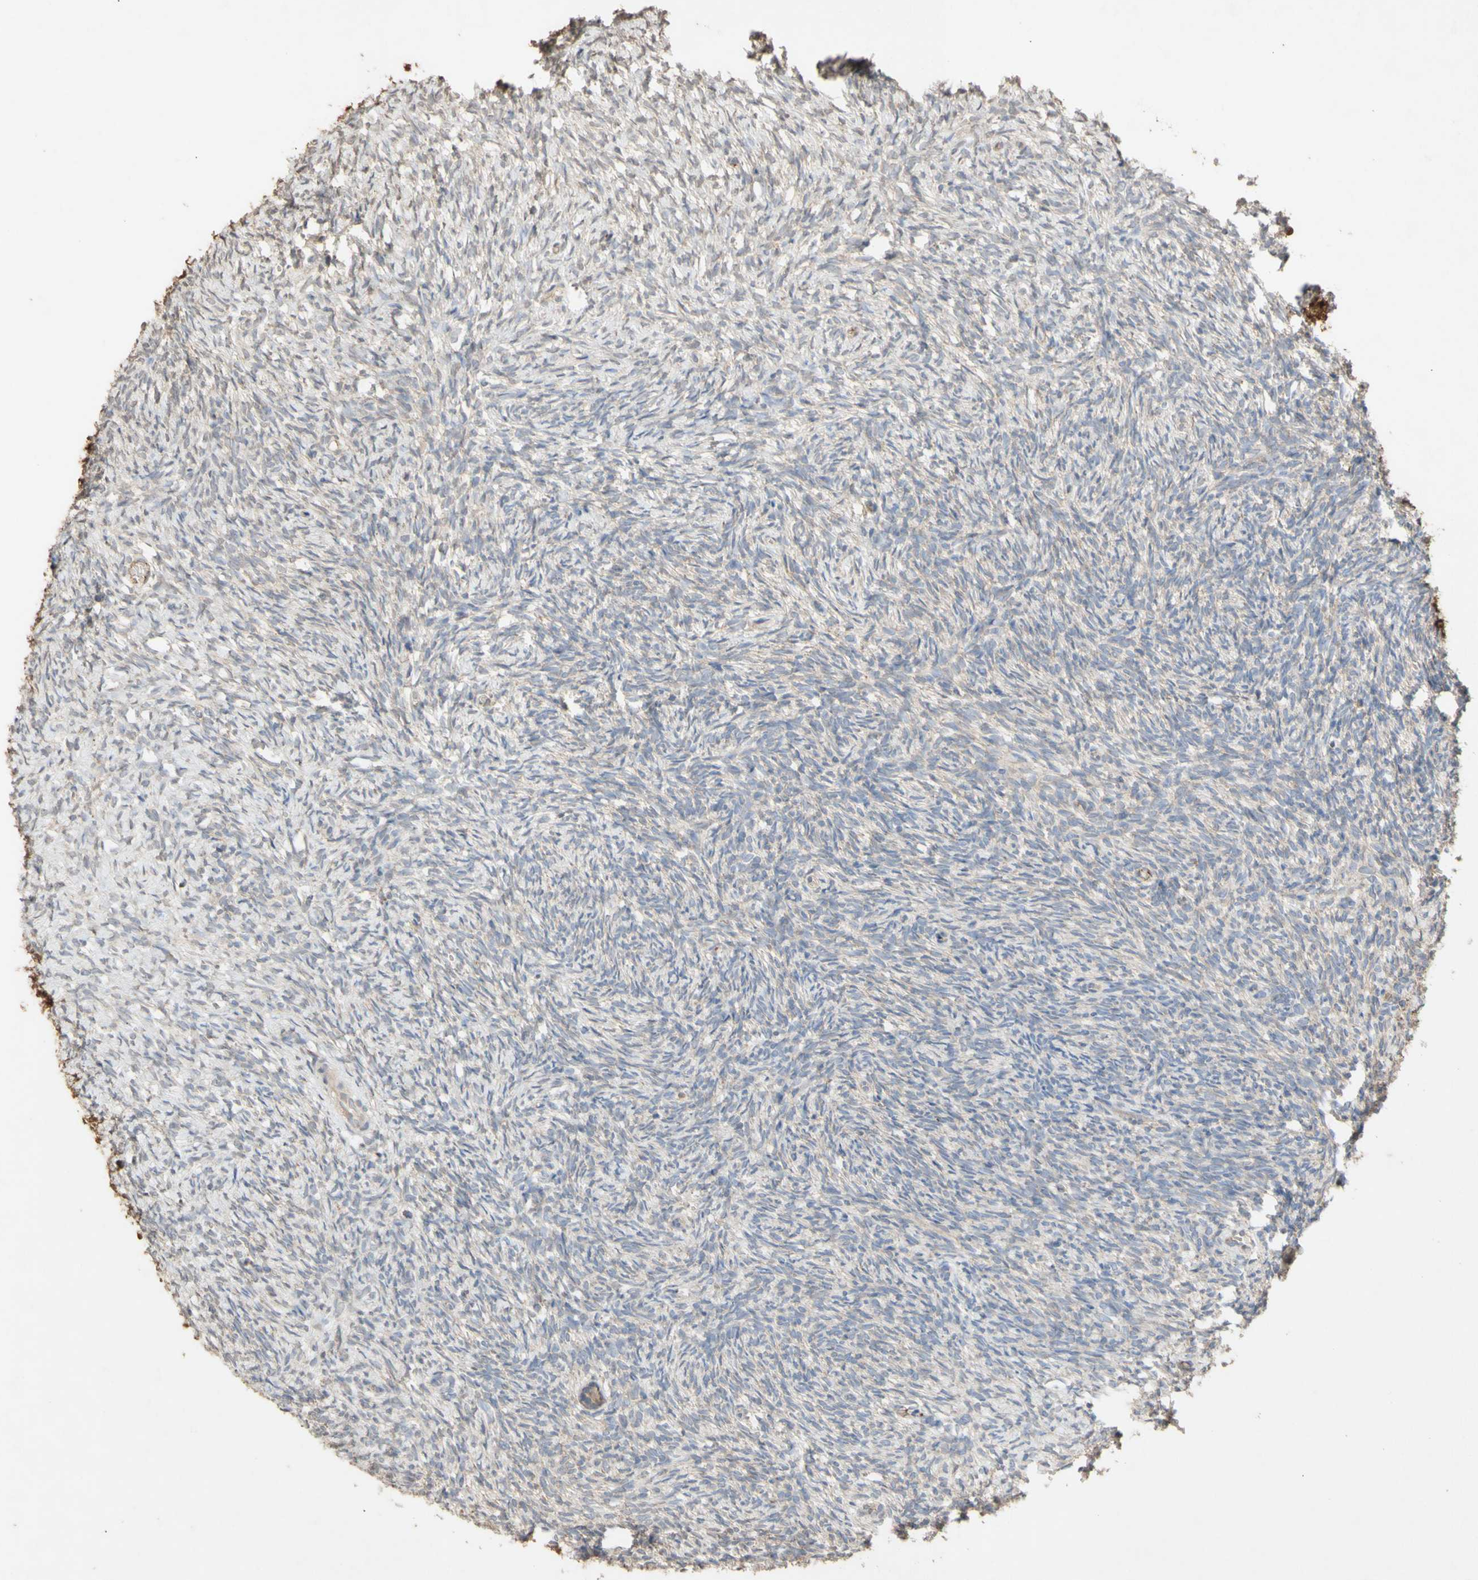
{"staining": {"intensity": "moderate", "quantity": ">75%", "location": "cytoplasmic/membranous"}, "tissue": "ovary", "cell_type": "Follicle cells", "image_type": "normal", "snomed": [{"axis": "morphology", "description": "Normal tissue, NOS"}, {"axis": "topography", "description": "Ovary"}], "caption": "Immunohistochemical staining of normal human ovary displays medium levels of moderate cytoplasmic/membranous positivity in about >75% of follicle cells. The staining is performed using DAB (3,3'-diaminobenzidine) brown chromogen to label protein expression. The nuclei are counter-stained blue using hematoxylin.", "gene": "NECTIN3", "patient": {"sex": "female", "age": 35}}